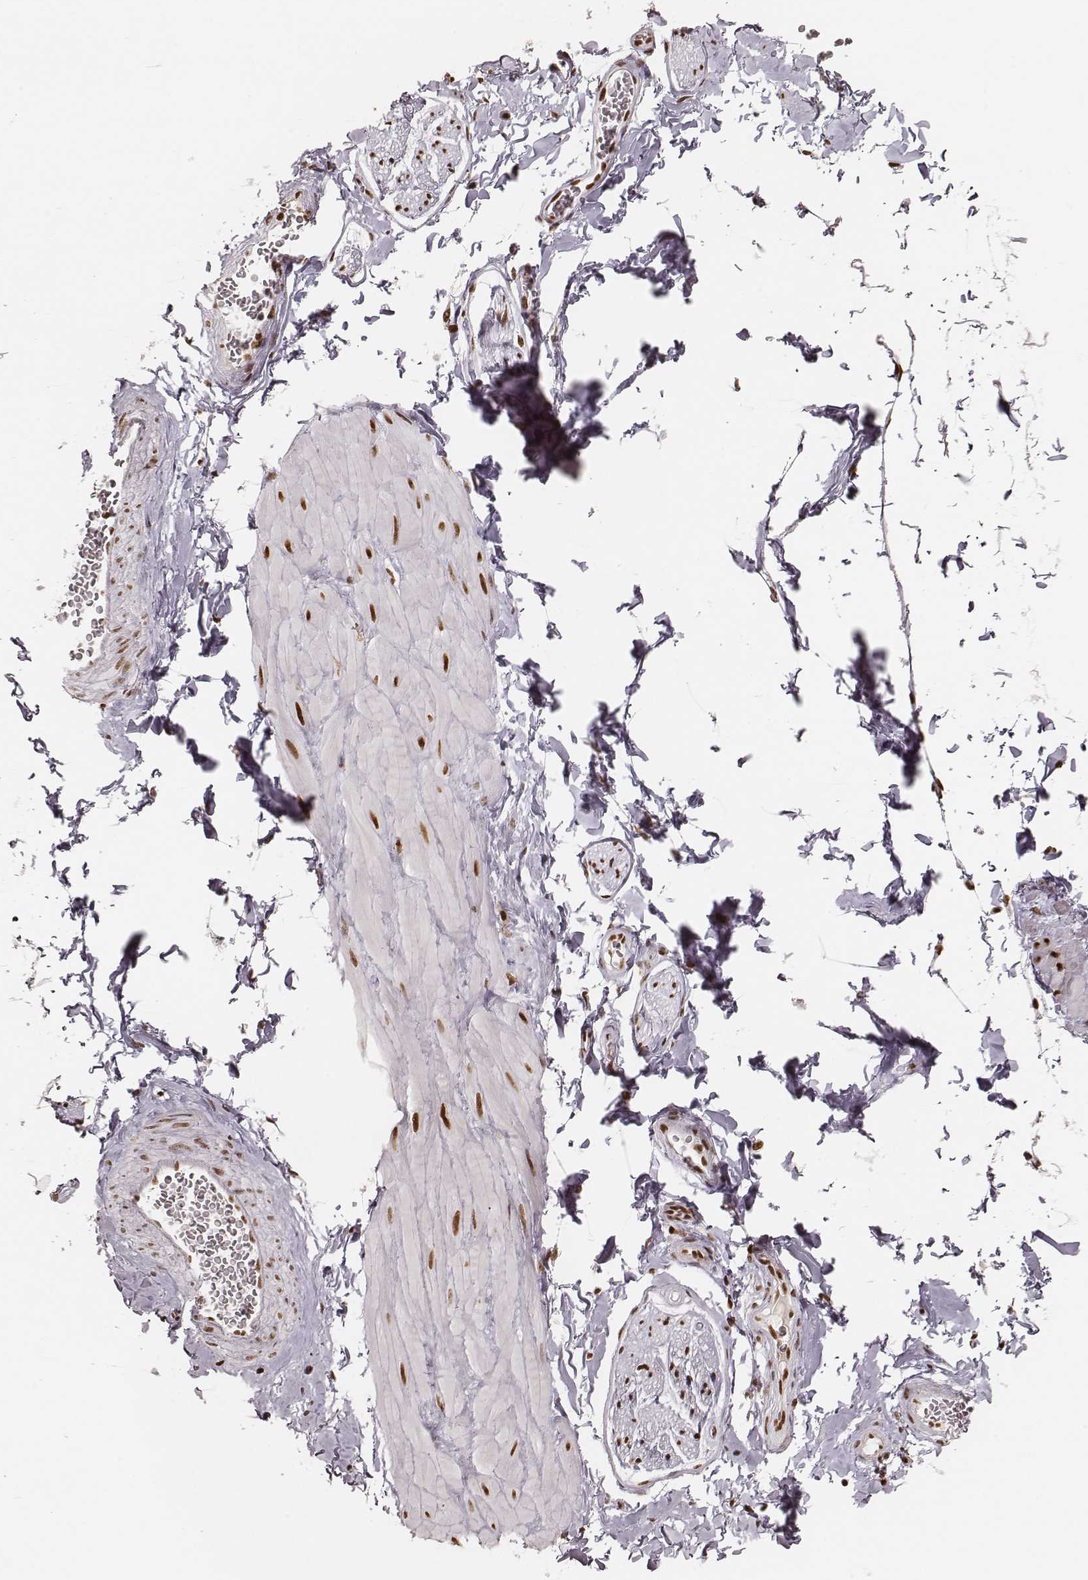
{"staining": {"intensity": "strong", "quantity": ">75%", "location": "nuclear"}, "tissue": "adipose tissue", "cell_type": "Adipocytes", "image_type": "normal", "snomed": [{"axis": "morphology", "description": "Normal tissue, NOS"}, {"axis": "topography", "description": "Smooth muscle"}, {"axis": "topography", "description": "Peripheral nerve tissue"}], "caption": "The histopathology image reveals staining of benign adipose tissue, revealing strong nuclear protein positivity (brown color) within adipocytes. Ihc stains the protein in brown and the nuclei are stained blue.", "gene": "PARP1", "patient": {"sex": "male", "age": 22}}